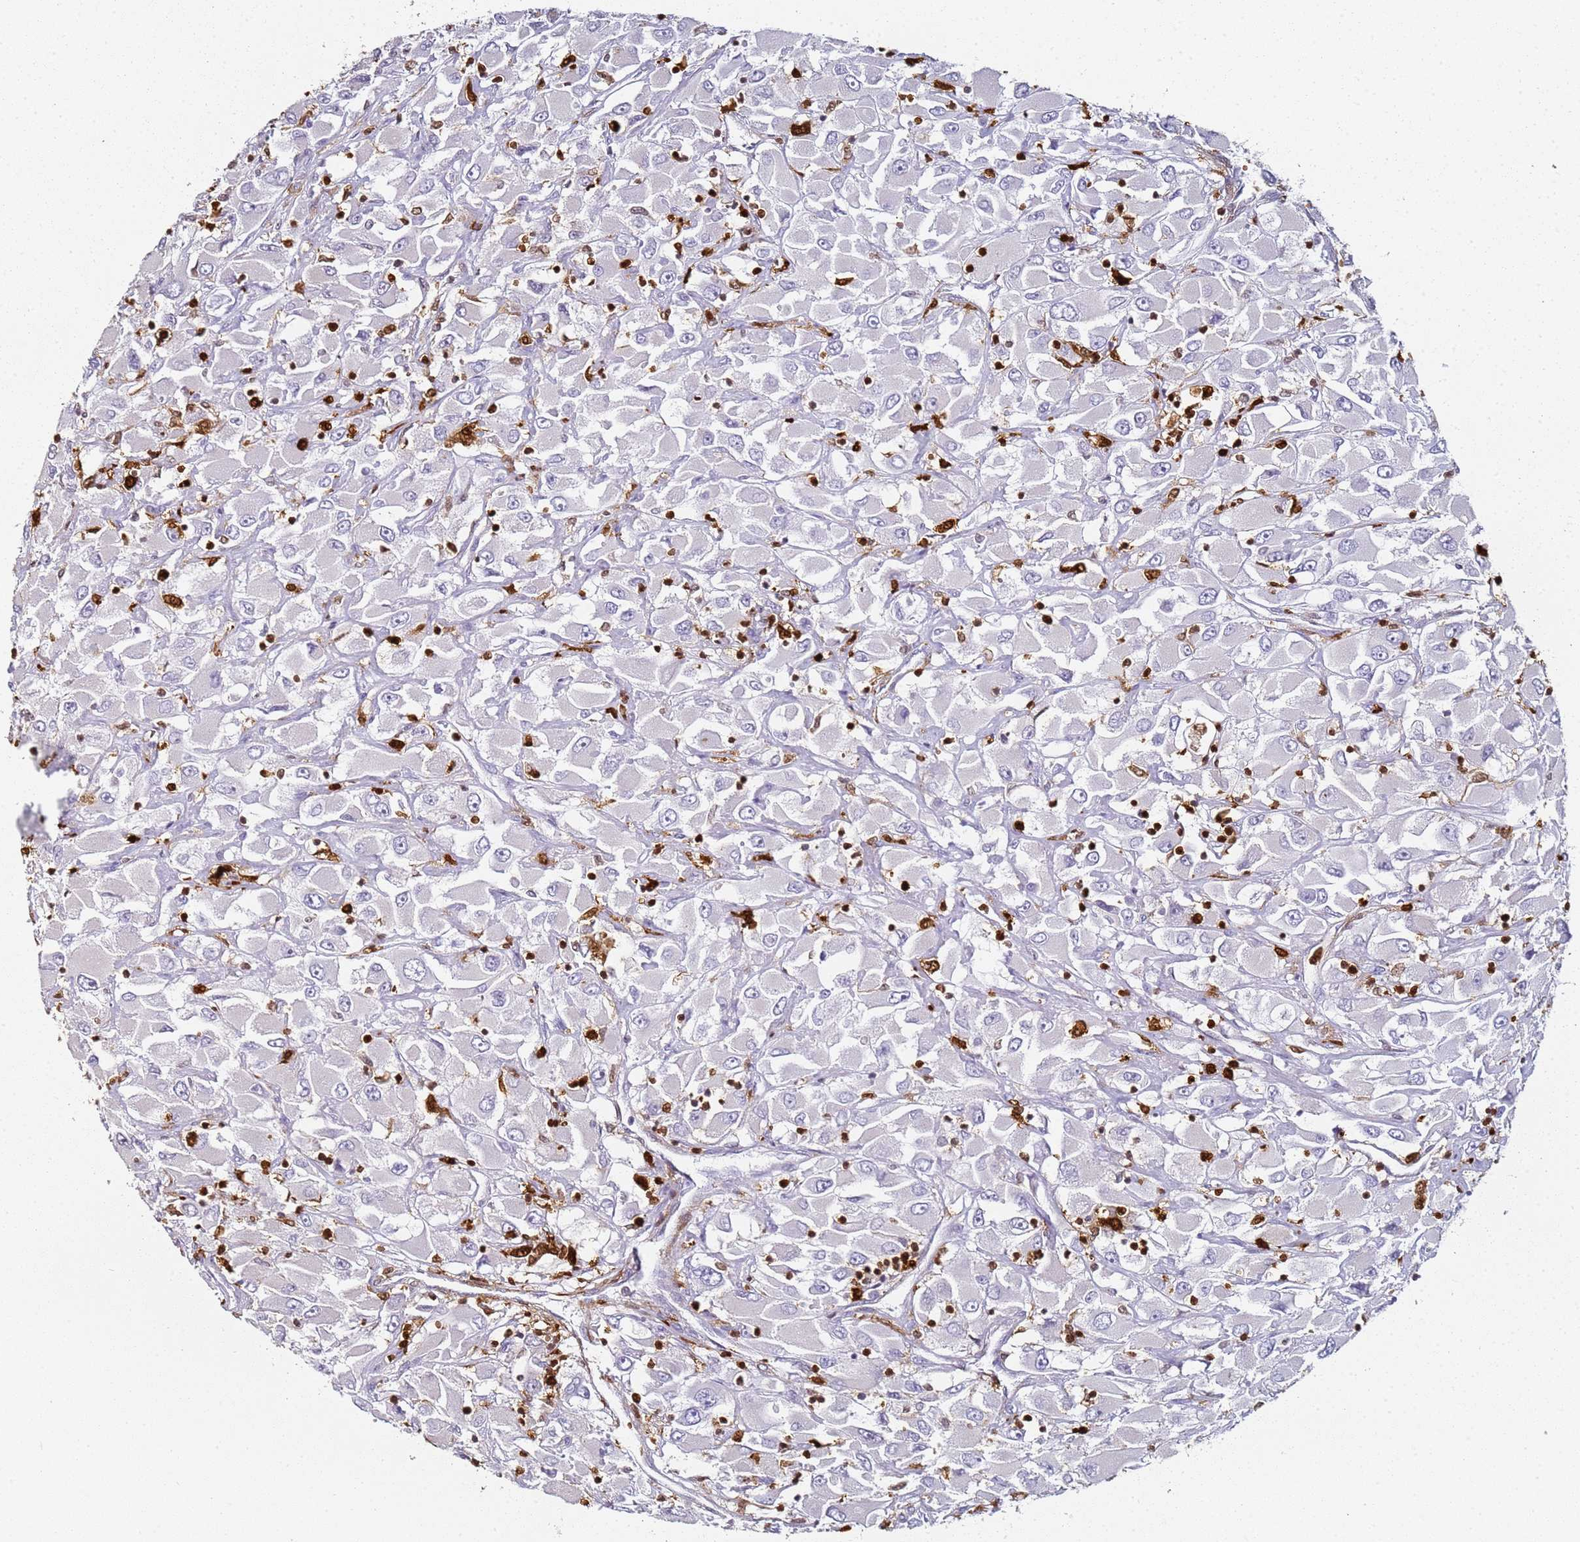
{"staining": {"intensity": "negative", "quantity": "none", "location": "none"}, "tissue": "renal cancer", "cell_type": "Tumor cells", "image_type": "cancer", "snomed": [{"axis": "morphology", "description": "Adenocarcinoma, NOS"}, {"axis": "topography", "description": "Kidney"}], "caption": "Renal adenocarcinoma stained for a protein using IHC displays no staining tumor cells.", "gene": "S100A4", "patient": {"sex": "female", "age": 52}}